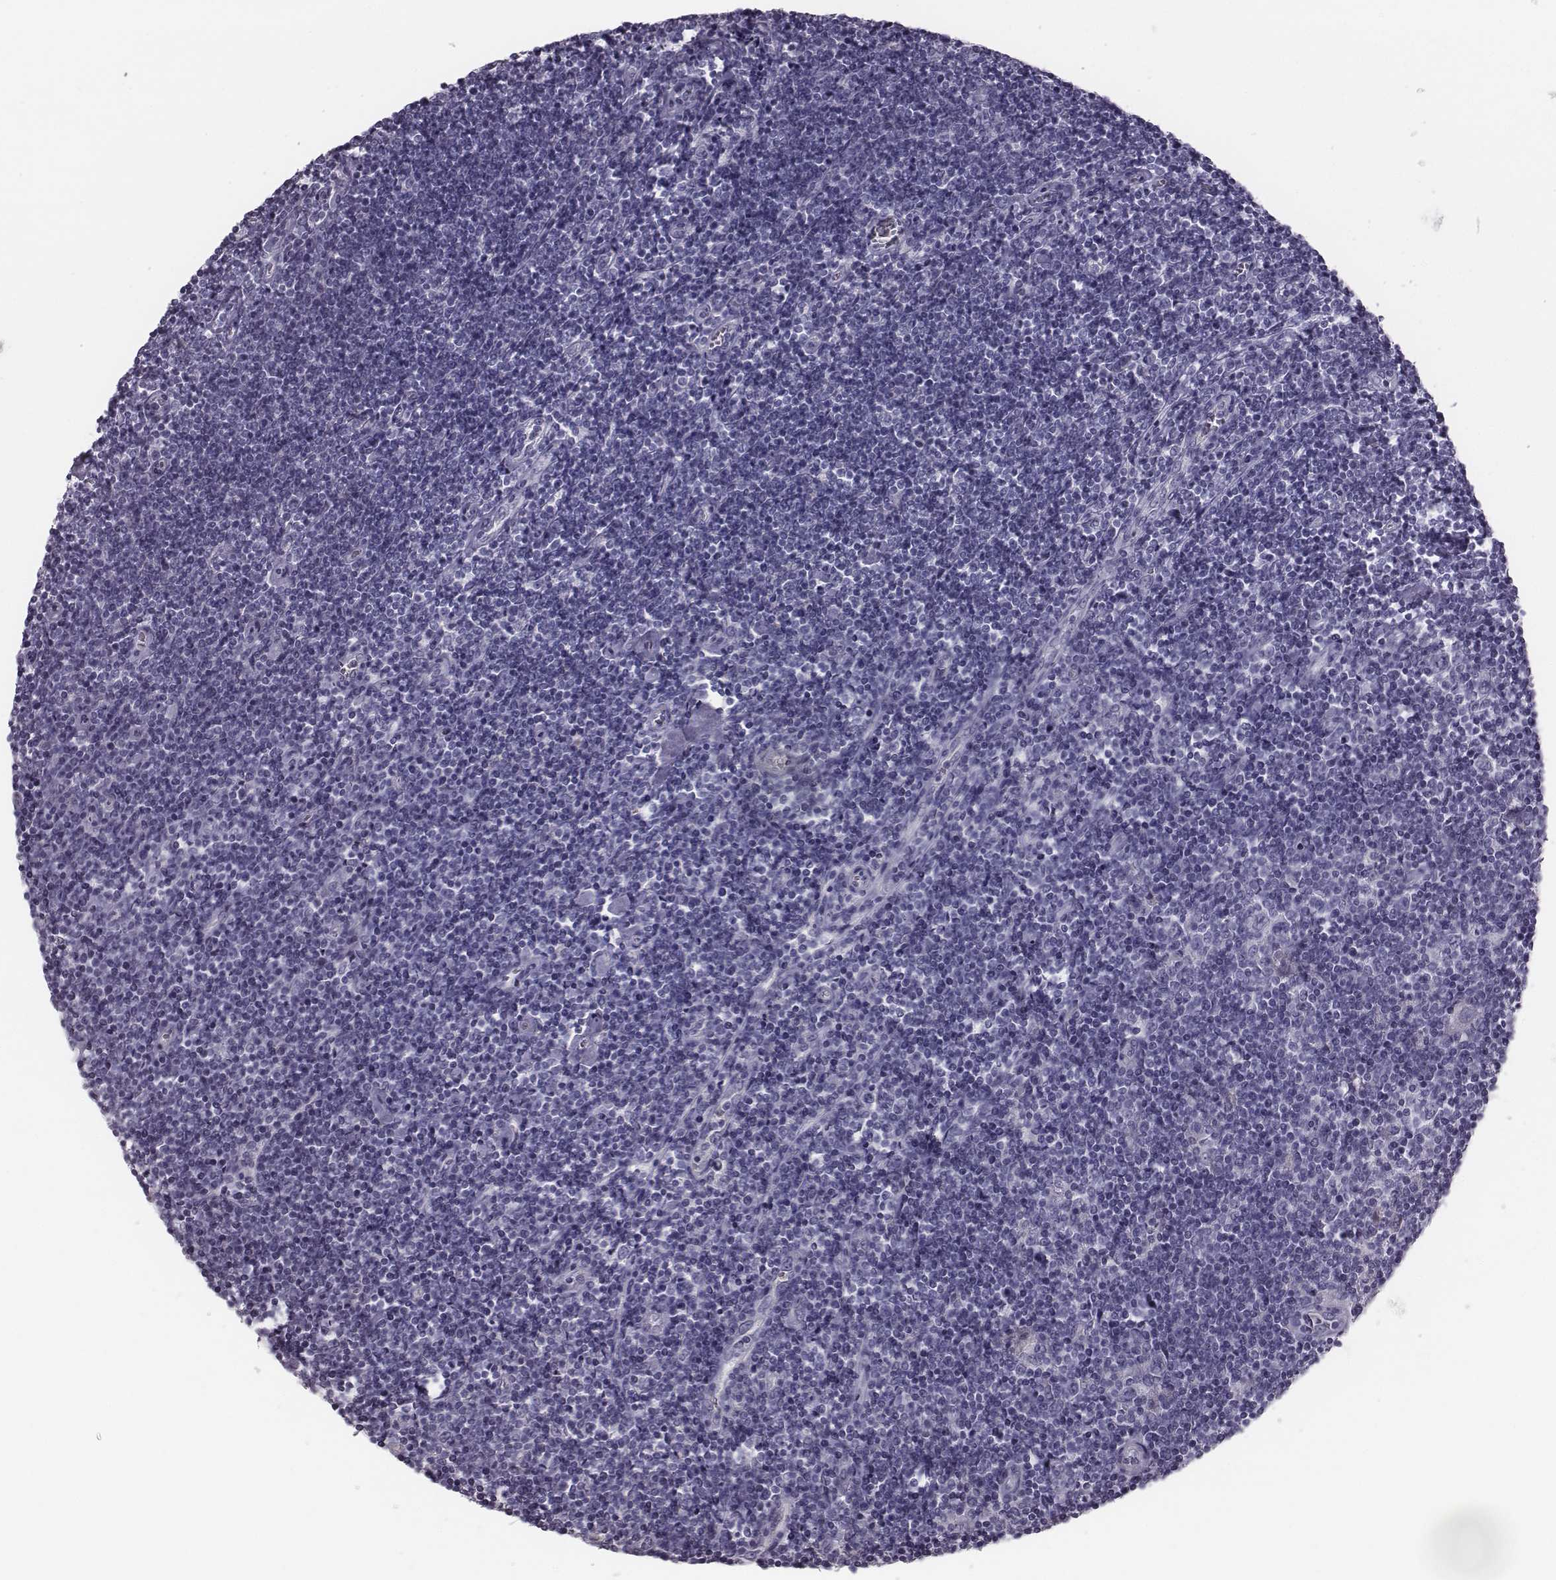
{"staining": {"intensity": "negative", "quantity": "none", "location": "none"}, "tissue": "lymphoma", "cell_type": "Tumor cells", "image_type": "cancer", "snomed": [{"axis": "morphology", "description": "Hodgkin's disease, NOS"}, {"axis": "topography", "description": "Lymph node"}], "caption": "There is no significant expression in tumor cells of Hodgkin's disease.", "gene": "CRISP1", "patient": {"sex": "male", "age": 40}}